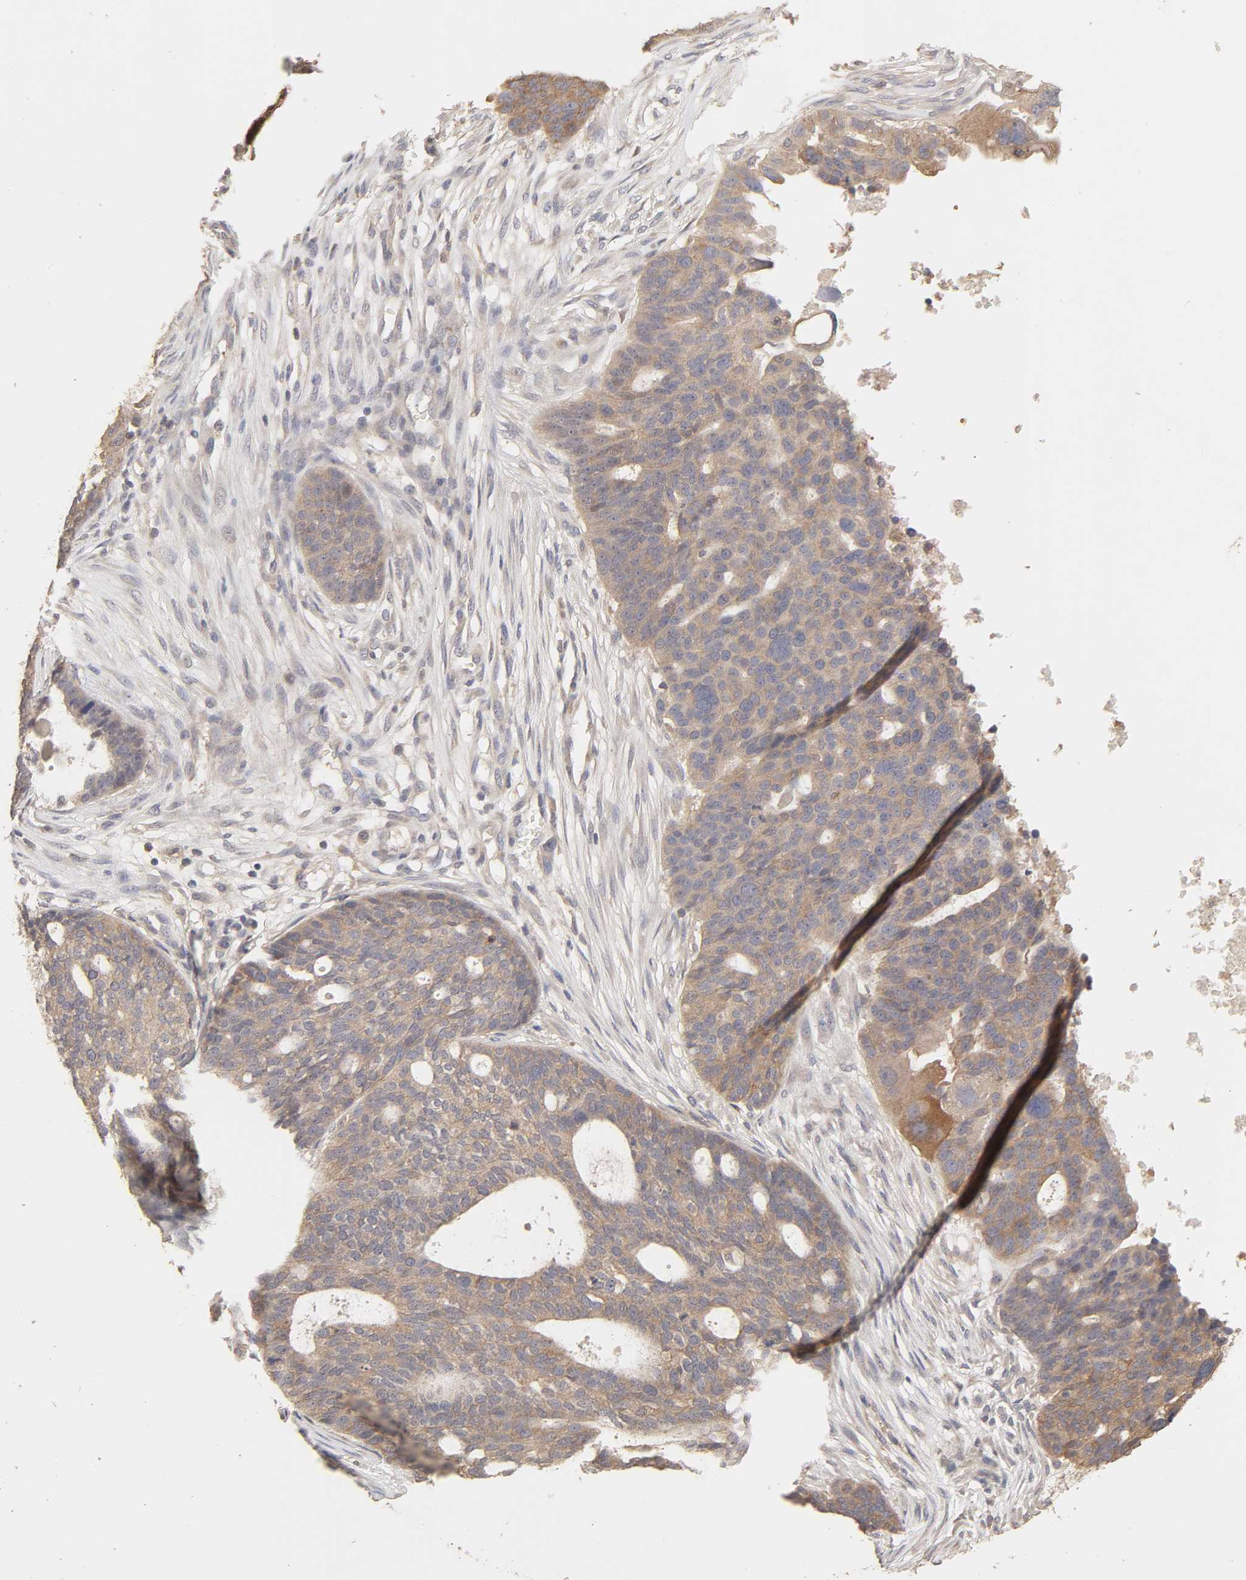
{"staining": {"intensity": "weak", "quantity": ">75%", "location": "cytoplasmic/membranous"}, "tissue": "ovarian cancer", "cell_type": "Tumor cells", "image_type": "cancer", "snomed": [{"axis": "morphology", "description": "Cystadenocarcinoma, serous, NOS"}, {"axis": "topography", "description": "Ovary"}], "caption": "Ovarian serous cystadenocarcinoma was stained to show a protein in brown. There is low levels of weak cytoplasmic/membranous staining in approximately >75% of tumor cells.", "gene": "AP1G2", "patient": {"sex": "female", "age": 59}}